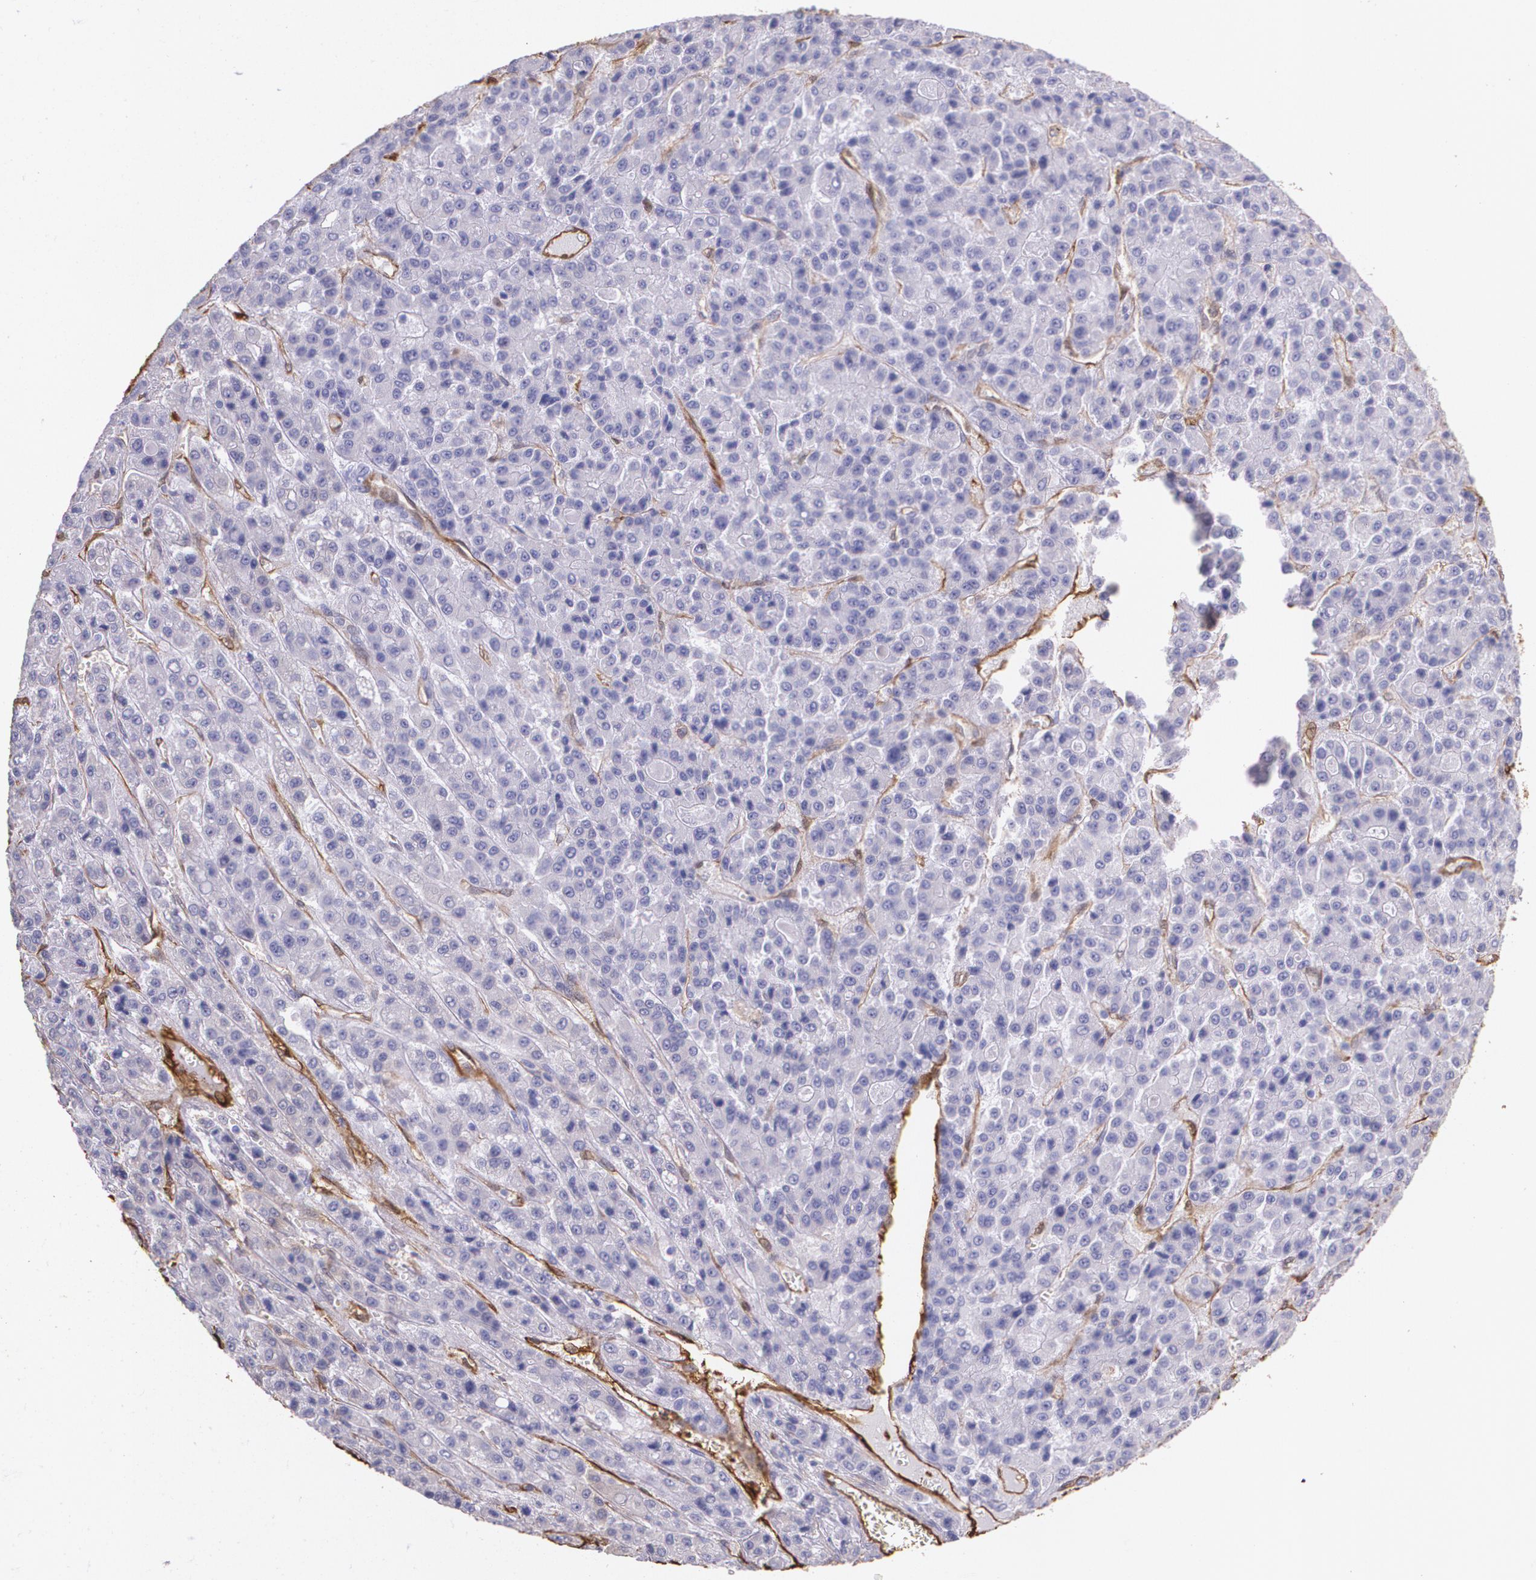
{"staining": {"intensity": "negative", "quantity": "none", "location": "none"}, "tissue": "liver cancer", "cell_type": "Tumor cells", "image_type": "cancer", "snomed": [{"axis": "morphology", "description": "Carcinoma, Hepatocellular, NOS"}, {"axis": "topography", "description": "Liver"}], "caption": "Immunohistochemical staining of liver hepatocellular carcinoma shows no significant staining in tumor cells. The staining is performed using DAB (3,3'-diaminobenzidine) brown chromogen with nuclei counter-stained in using hematoxylin.", "gene": "MMP2", "patient": {"sex": "male", "age": 70}}